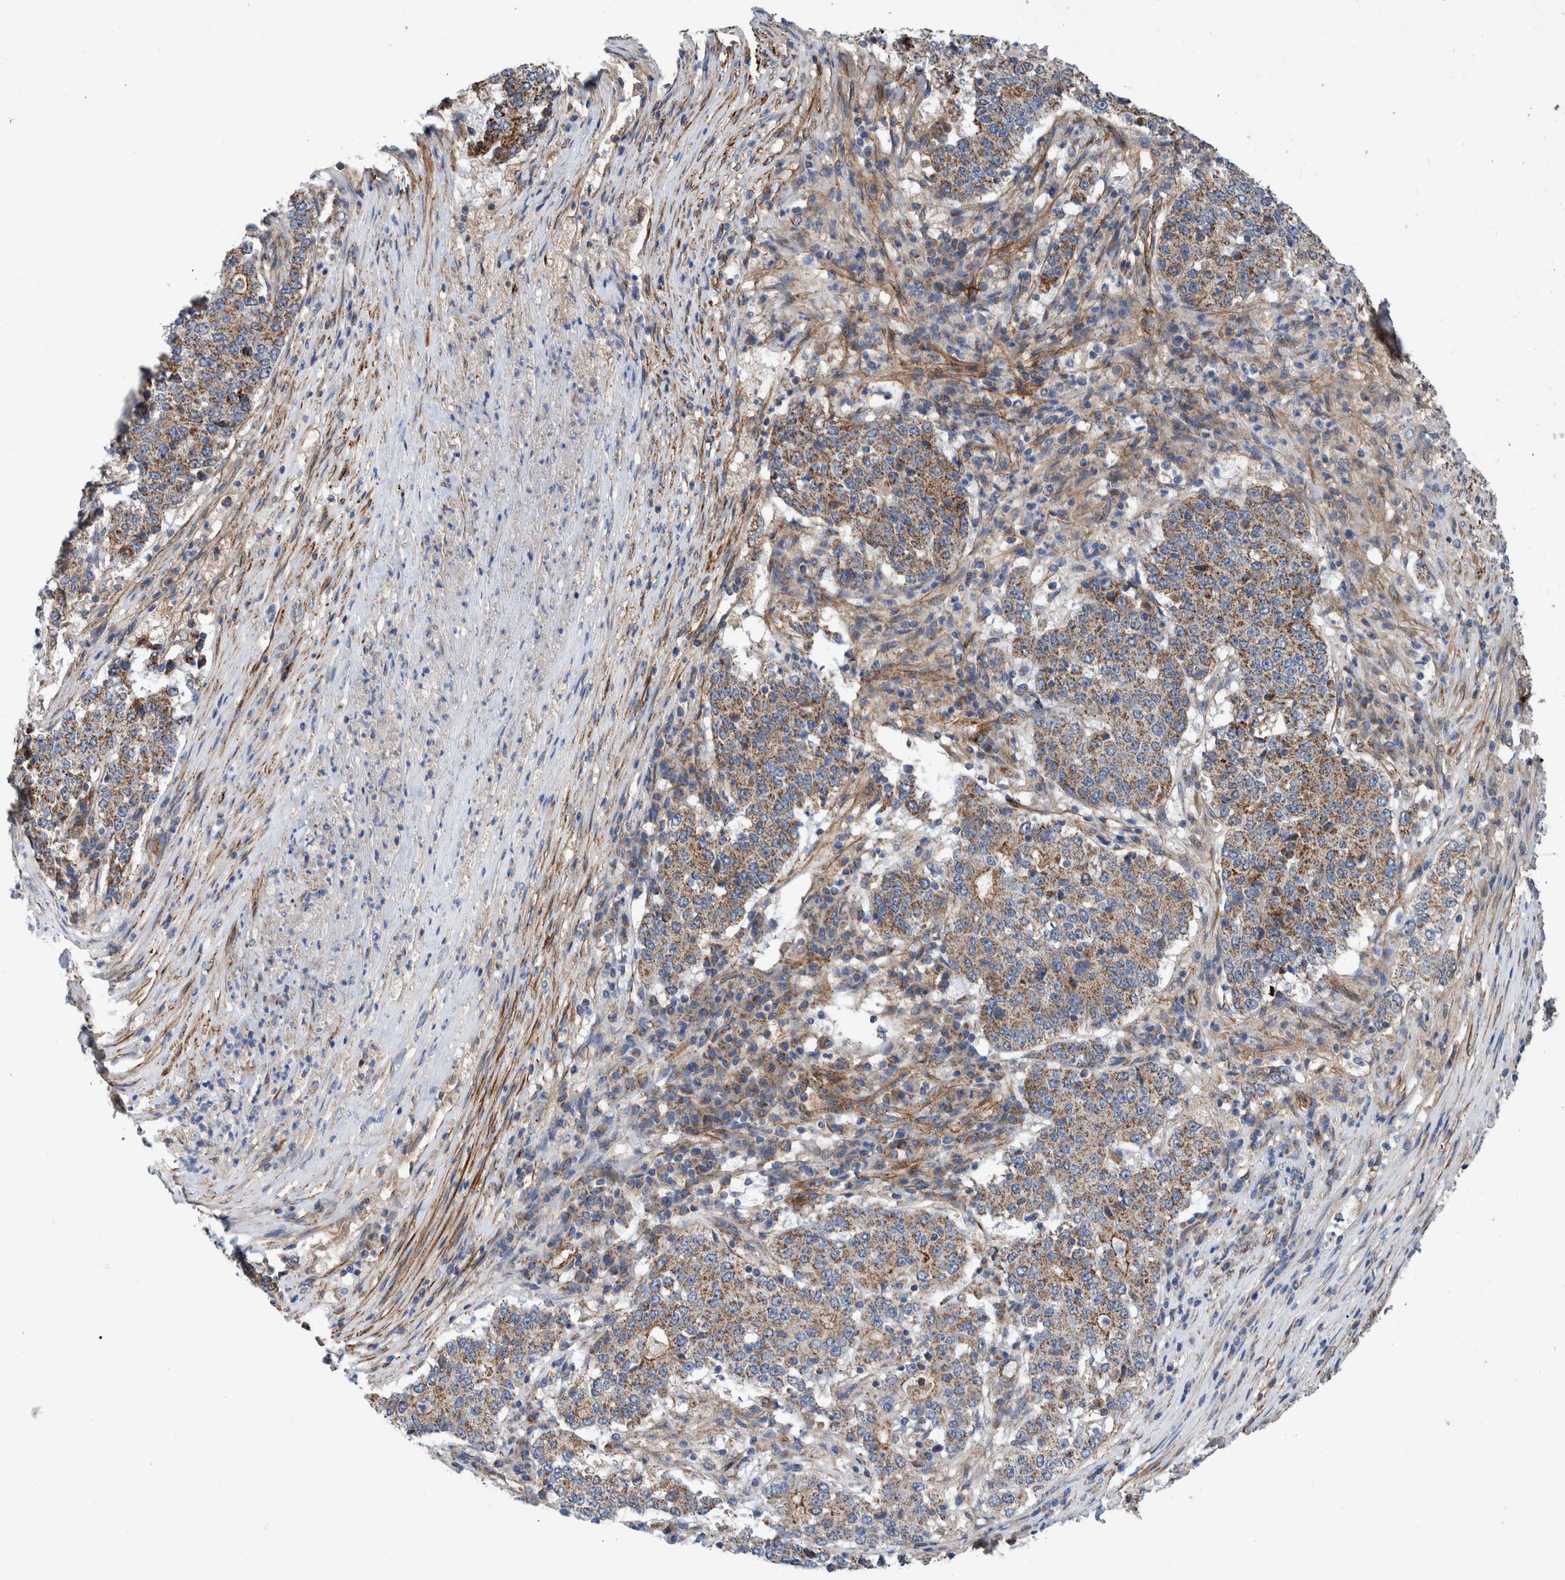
{"staining": {"intensity": "moderate", "quantity": ">75%", "location": "cytoplasmic/membranous"}, "tissue": "stomach cancer", "cell_type": "Tumor cells", "image_type": "cancer", "snomed": [{"axis": "morphology", "description": "Adenocarcinoma, NOS"}, {"axis": "topography", "description": "Stomach"}], "caption": "Stomach cancer stained with immunohistochemistry (IHC) exhibits moderate cytoplasmic/membranous staining in about >75% of tumor cells.", "gene": "SLC25A10", "patient": {"sex": "male", "age": 59}}